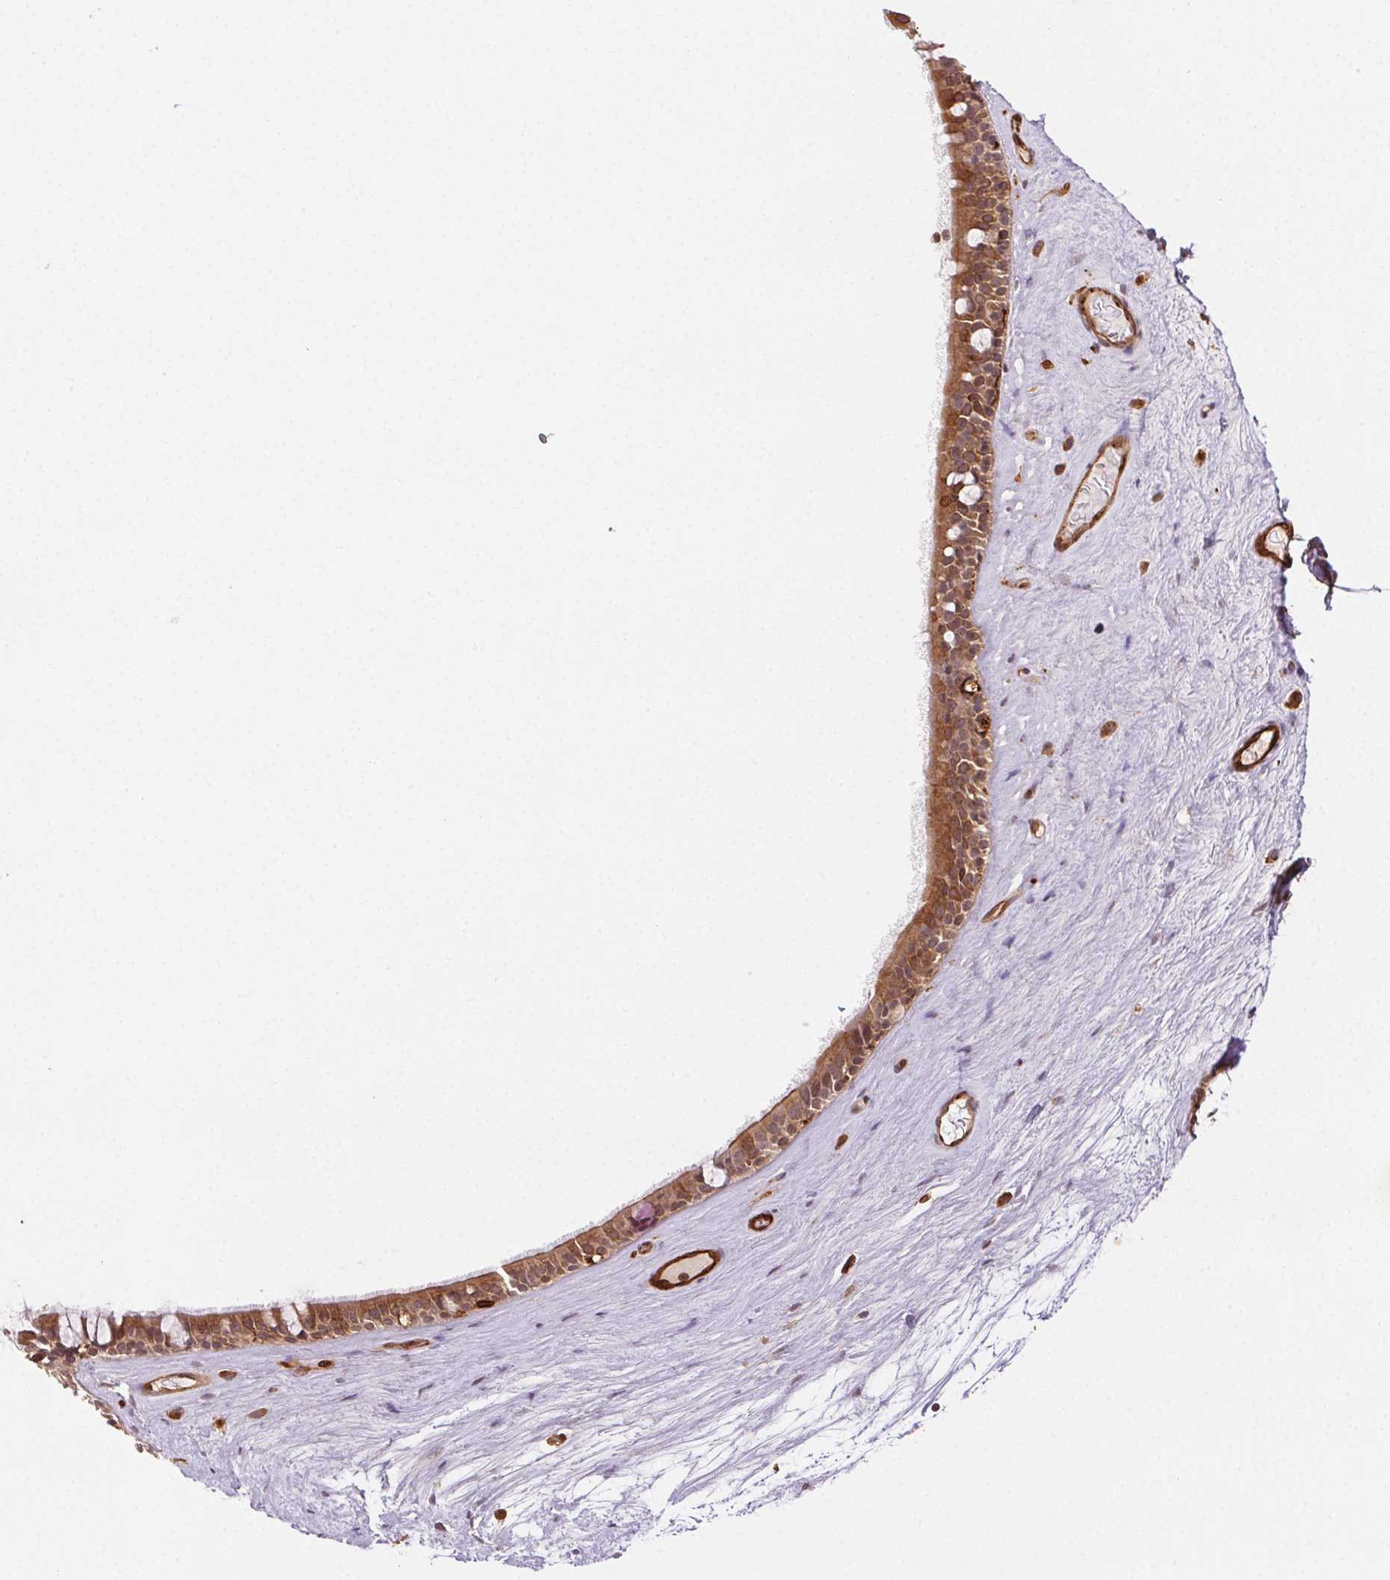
{"staining": {"intensity": "moderate", "quantity": ">75%", "location": "cytoplasmic/membranous"}, "tissue": "nasopharynx", "cell_type": "Respiratory epithelial cells", "image_type": "normal", "snomed": [{"axis": "morphology", "description": "Normal tissue, NOS"}, {"axis": "topography", "description": "Nasopharynx"}], "caption": "A brown stain highlights moderate cytoplasmic/membranous staining of a protein in respiratory epithelial cells of unremarkable nasopharynx. (DAB IHC with brightfield microscopy, high magnification).", "gene": "RNASET2", "patient": {"sex": "male", "age": 68}}